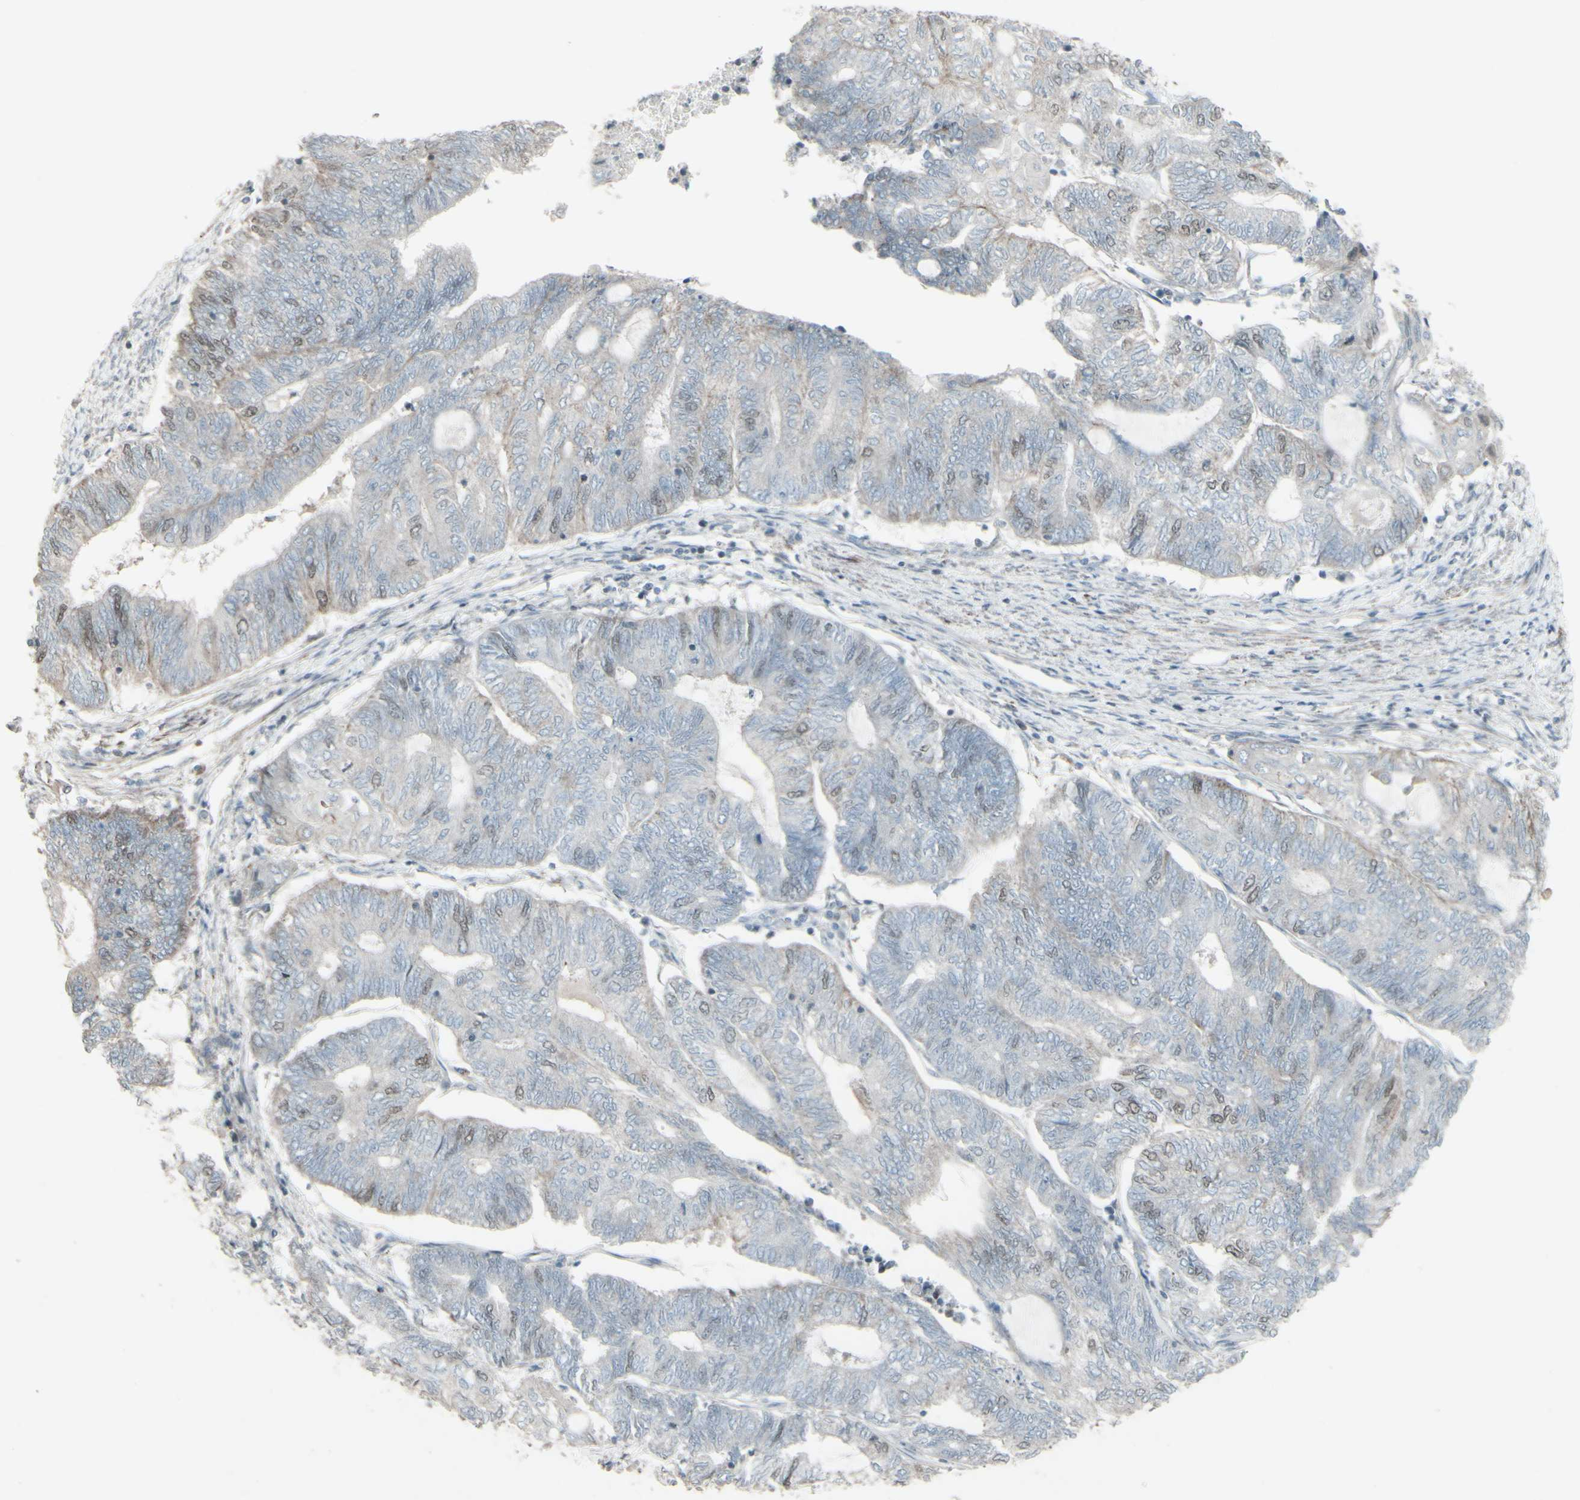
{"staining": {"intensity": "weak", "quantity": "<25%", "location": "nuclear"}, "tissue": "endometrial cancer", "cell_type": "Tumor cells", "image_type": "cancer", "snomed": [{"axis": "morphology", "description": "Adenocarcinoma, NOS"}, {"axis": "topography", "description": "Uterus"}, {"axis": "topography", "description": "Endometrium"}], "caption": "A photomicrograph of human endometrial adenocarcinoma is negative for staining in tumor cells. (DAB immunohistochemistry with hematoxylin counter stain).", "gene": "GMNN", "patient": {"sex": "female", "age": 70}}